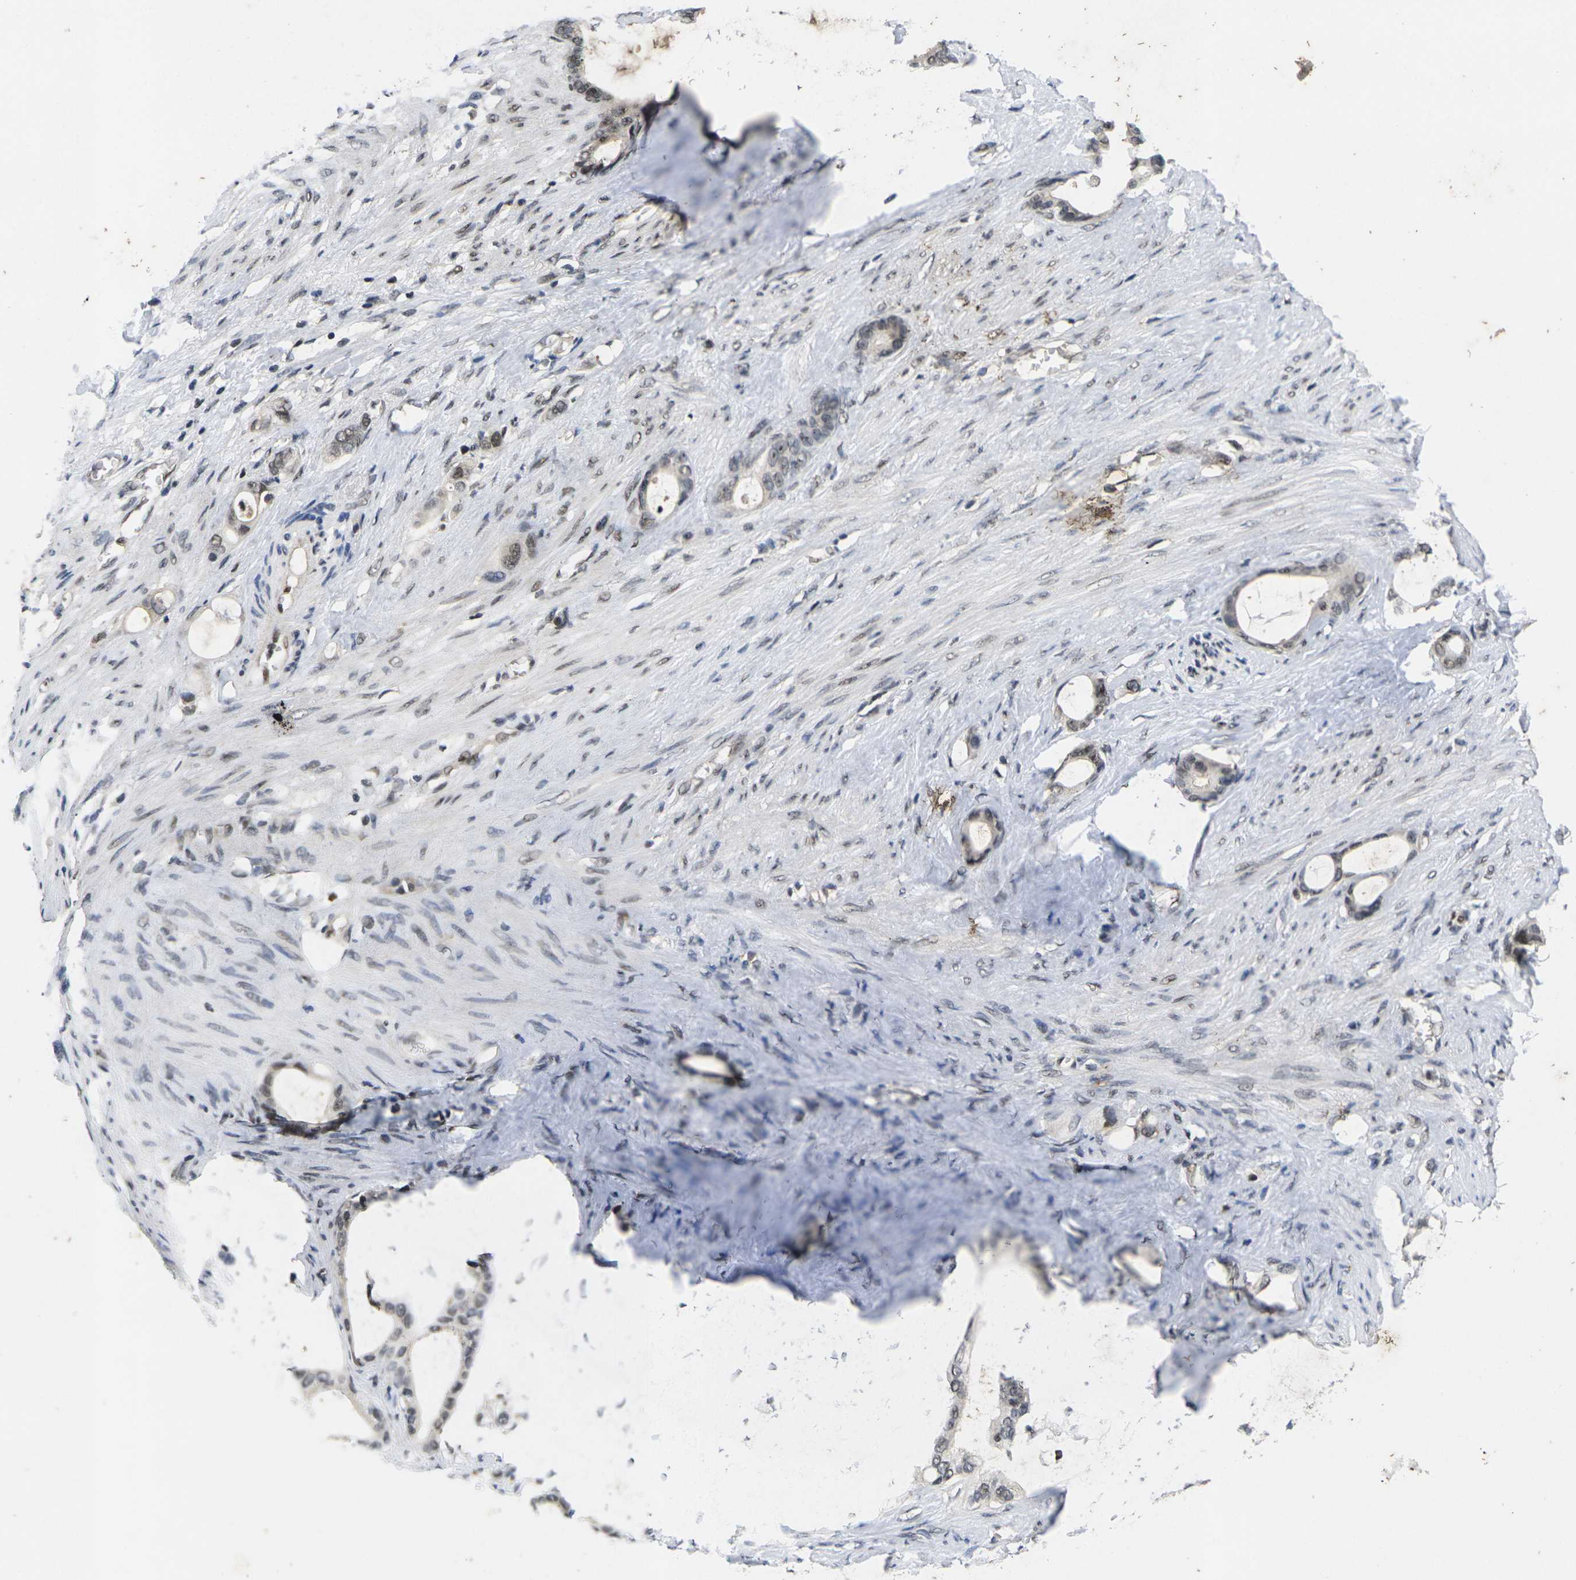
{"staining": {"intensity": "weak", "quantity": "25%-75%", "location": "nuclear"}, "tissue": "stomach cancer", "cell_type": "Tumor cells", "image_type": "cancer", "snomed": [{"axis": "morphology", "description": "Adenocarcinoma, NOS"}, {"axis": "topography", "description": "Stomach"}], "caption": "Immunohistochemical staining of human stomach cancer (adenocarcinoma) displays low levels of weak nuclear staining in approximately 25%-75% of tumor cells.", "gene": "GTF2E1", "patient": {"sex": "female", "age": 75}}